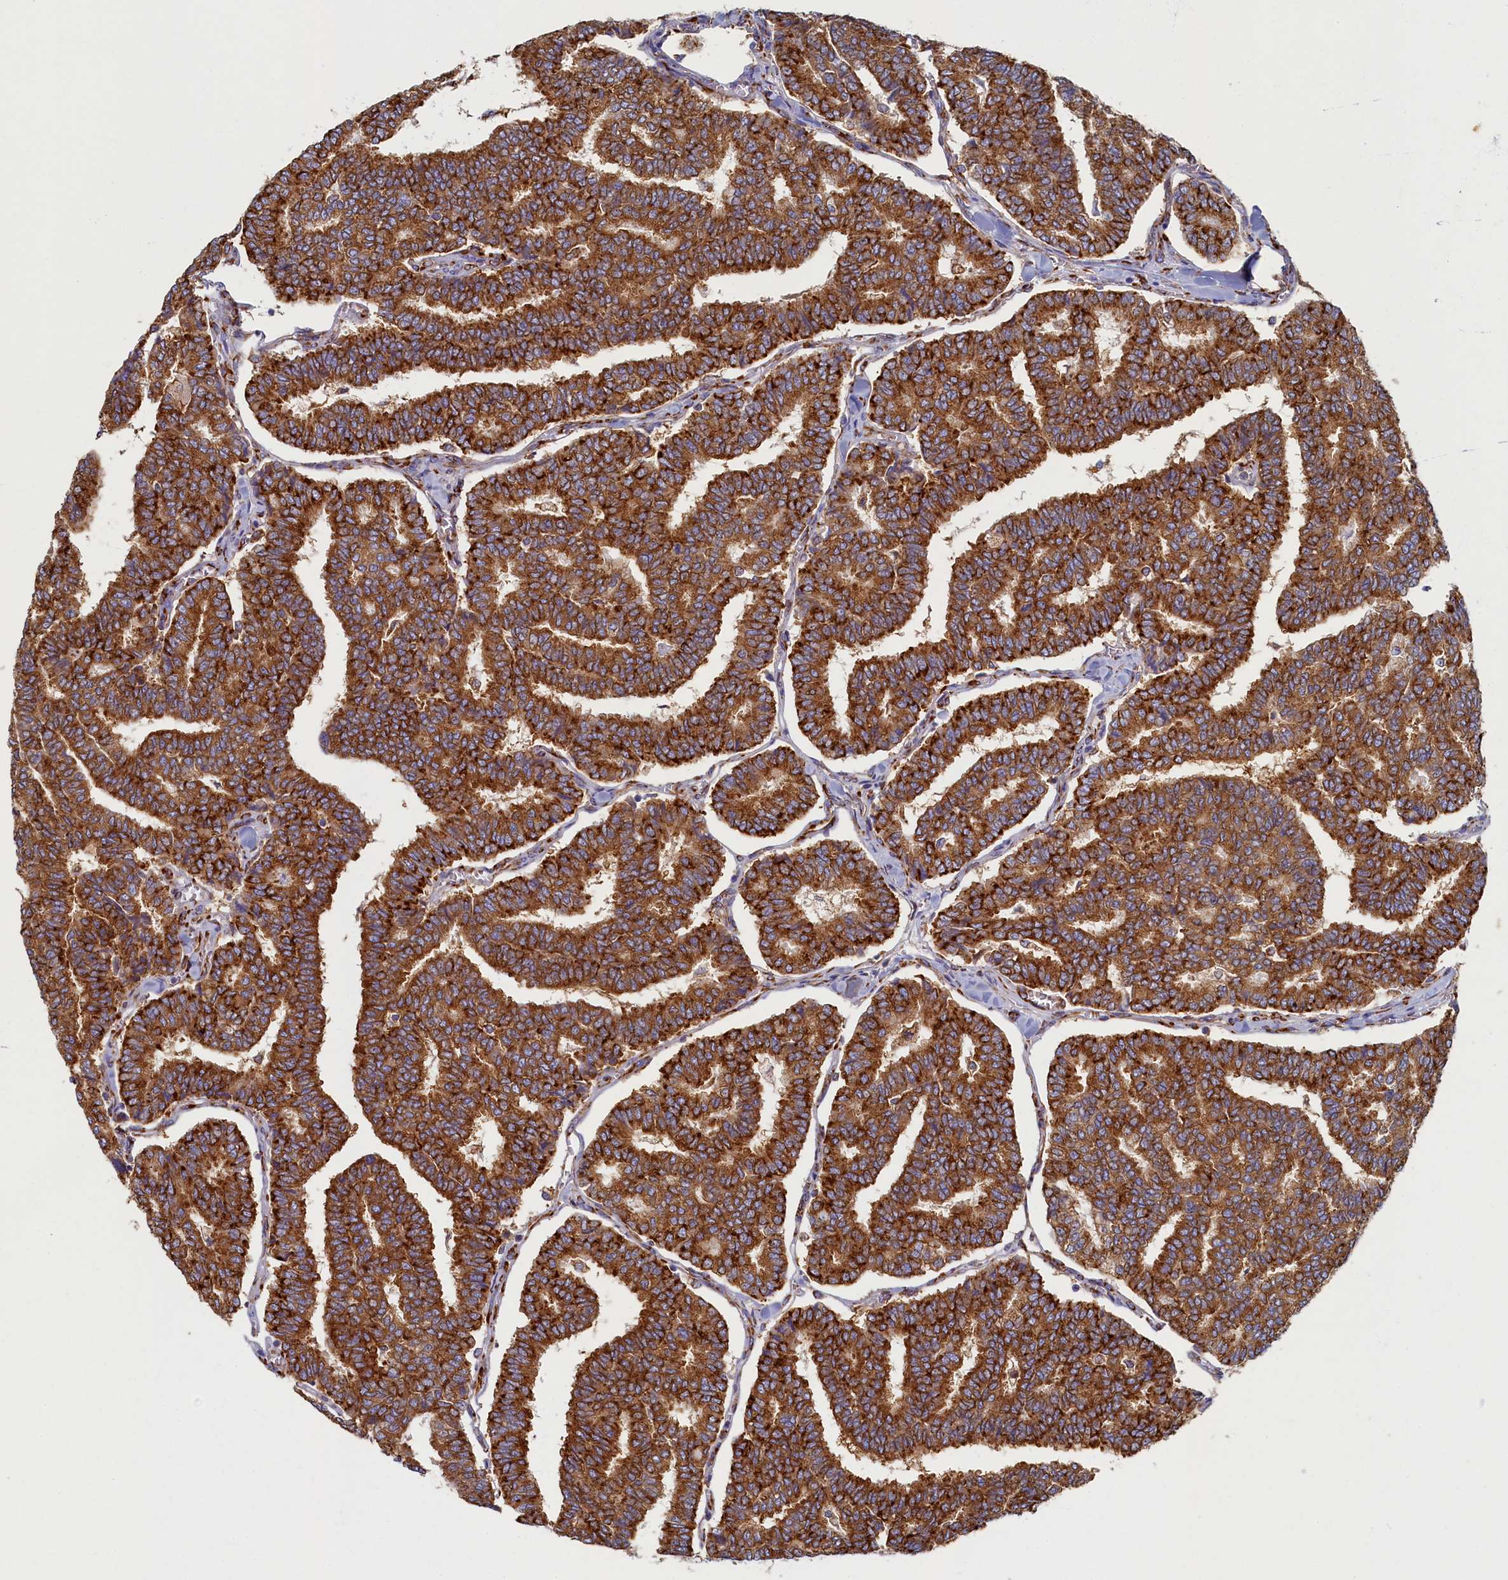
{"staining": {"intensity": "strong", "quantity": ">75%", "location": "cytoplasmic/membranous"}, "tissue": "thyroid cancer", "cell_type": "Tumor cells", "image_type": "cancer", "snomed": [{"axis": "morphology", "description": "Papillary adenocarcinoma, NOS"}, {"axis": "topography", "description": "Thyroid gland"}], "caption": "A high amount of strong cytoplasmic/membranous positivity is appreciated in approximately >75% of tumor cells in thyroid cancer tissue. (Brightfield microscopy of DAB IHC at high magnification).", "gene": "TMEM18", "patient": {"sex": "female", "age": 35}}